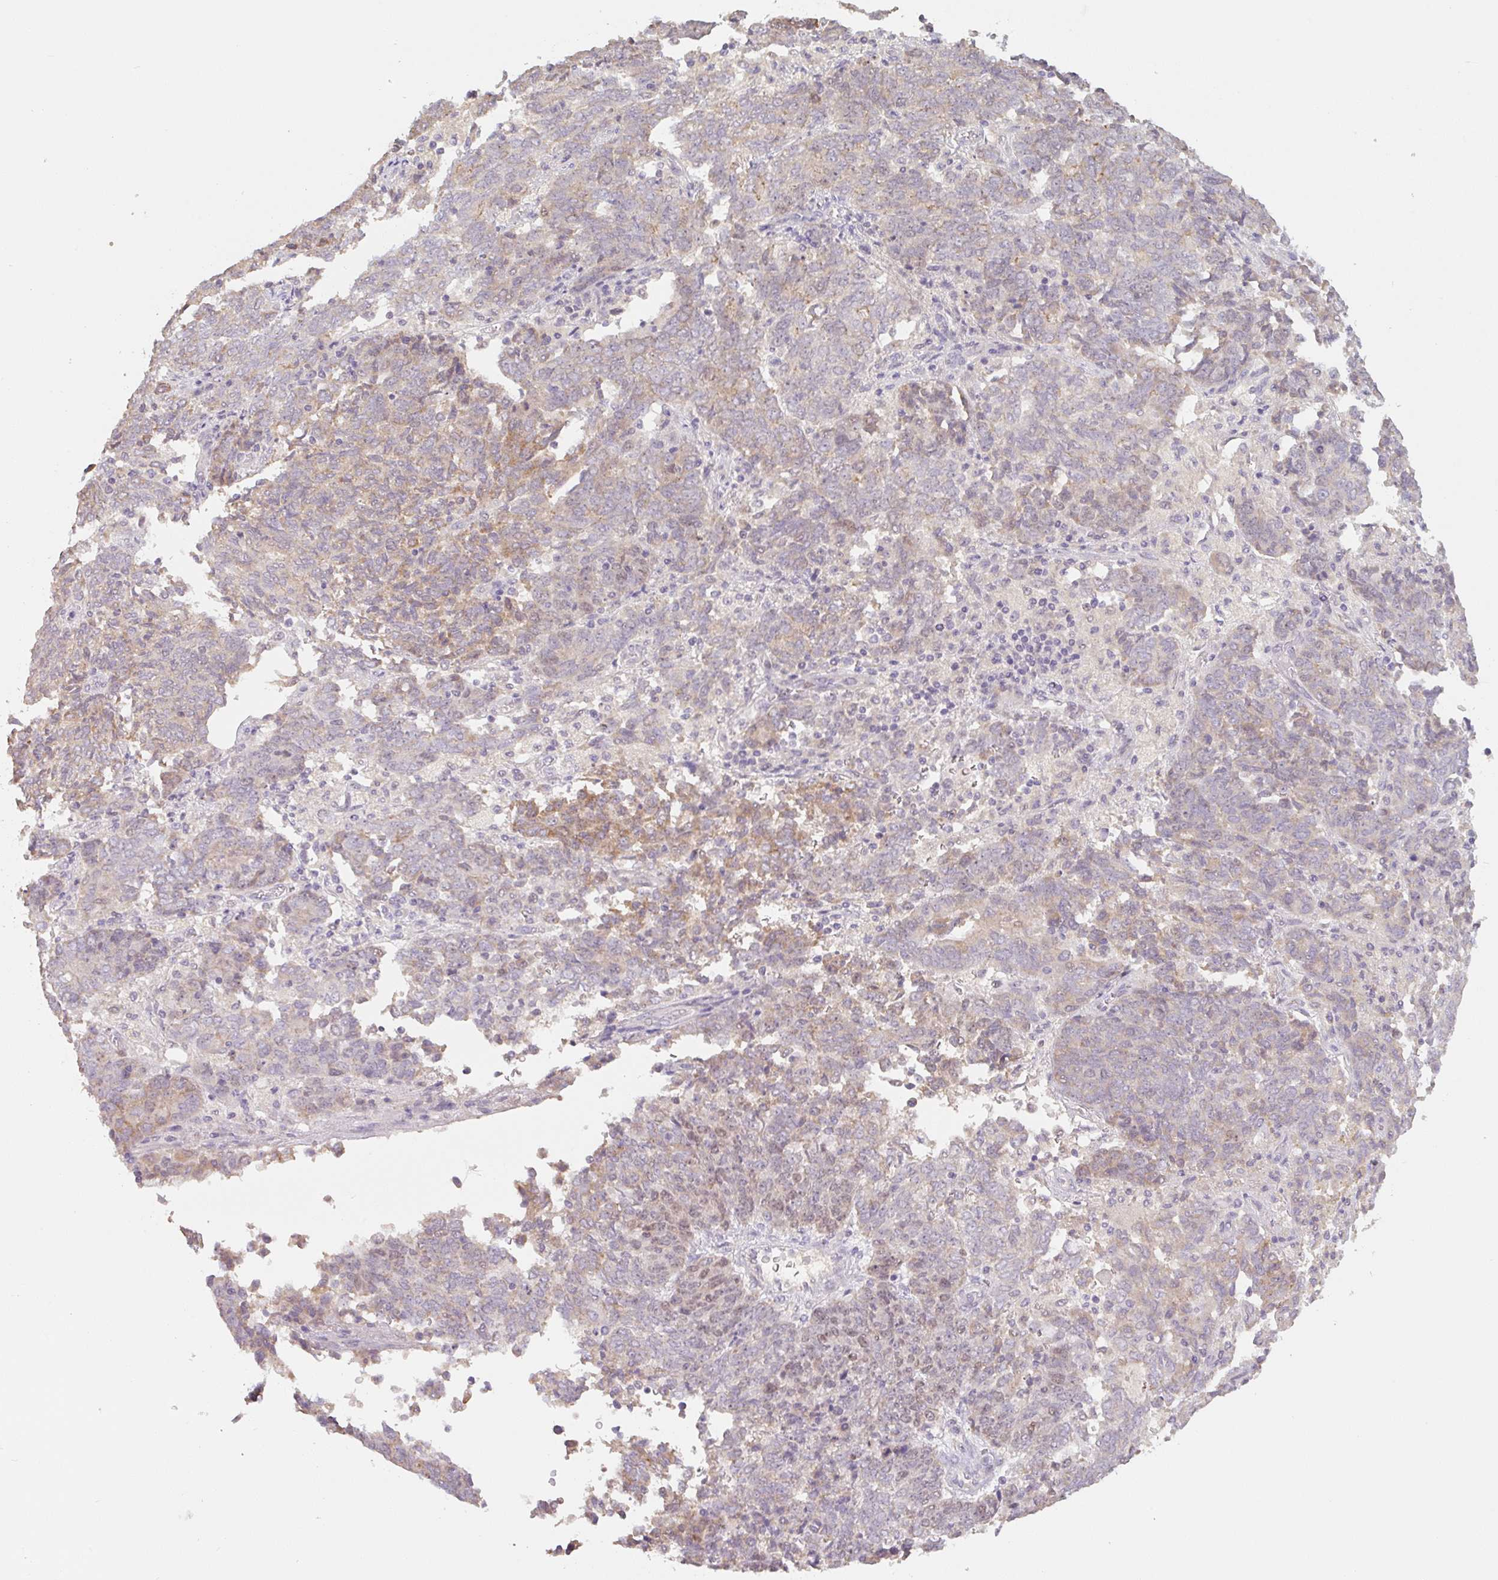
{"staining": {"intensity": "moderate", "quantity": "<25%", "location": "cytoplasmic/membranous,nuclear"}, "tissue": "endometrial cancer", "cell_type": "Tumor cells", "image_type": "cancer", "snomed": [{"axis": "morphology", "description": "Adenocarcinoma, NOS"}, {"axis": "topography", "description": "Endometrium"}], "caption": "Brown immunohistochemical staining in adenocarcinoma (endometrial) shows moderate cytoplasmic/membranous and nuclear positivity in about <25% of tumor cells.", "gene": "MIA2", "patient": {"sex": "female", "age": 80}}